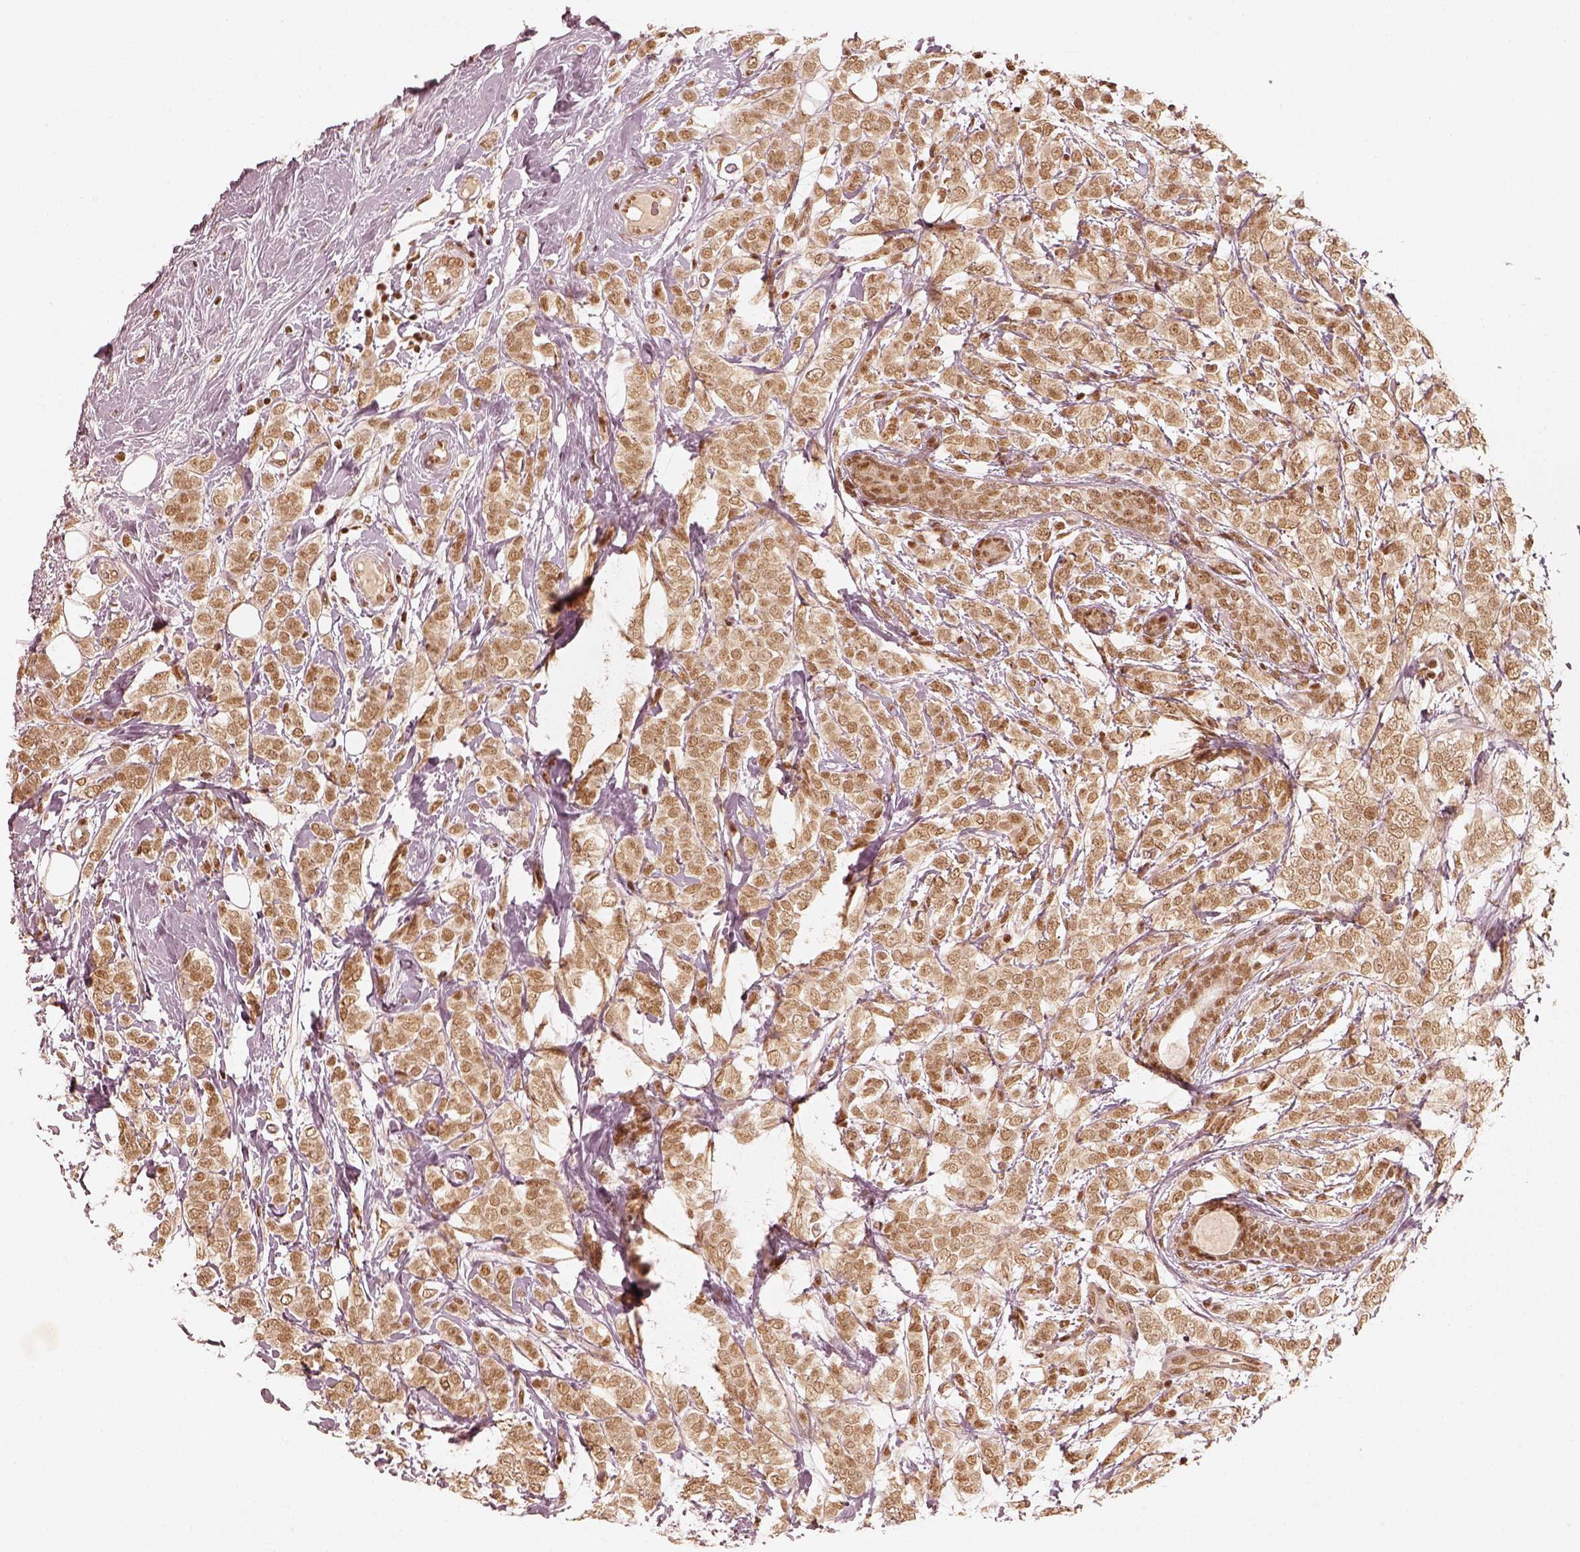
{"staining": {"intensity": "moderate", "quantity": ">75%", "location": "nuclear"}, "tissue": "breast cancer", "cell_type": "Tumor cells", "image_type": "cancer", "snomed": [{"axis": "morphology", "description": "Lobular carcinoma"}, {"axis": "topography", "description": "Breast"}], "caption": "This image shows breast cancer stained with immunohistochemistry (IHC) to label a protein in brown. The nuclear of tumor cells show moderate positivity for the protein. Nuclei are counter-stained blue.", "gene": "GMEB2", "patient": {"sex": "female", "age": 49}}